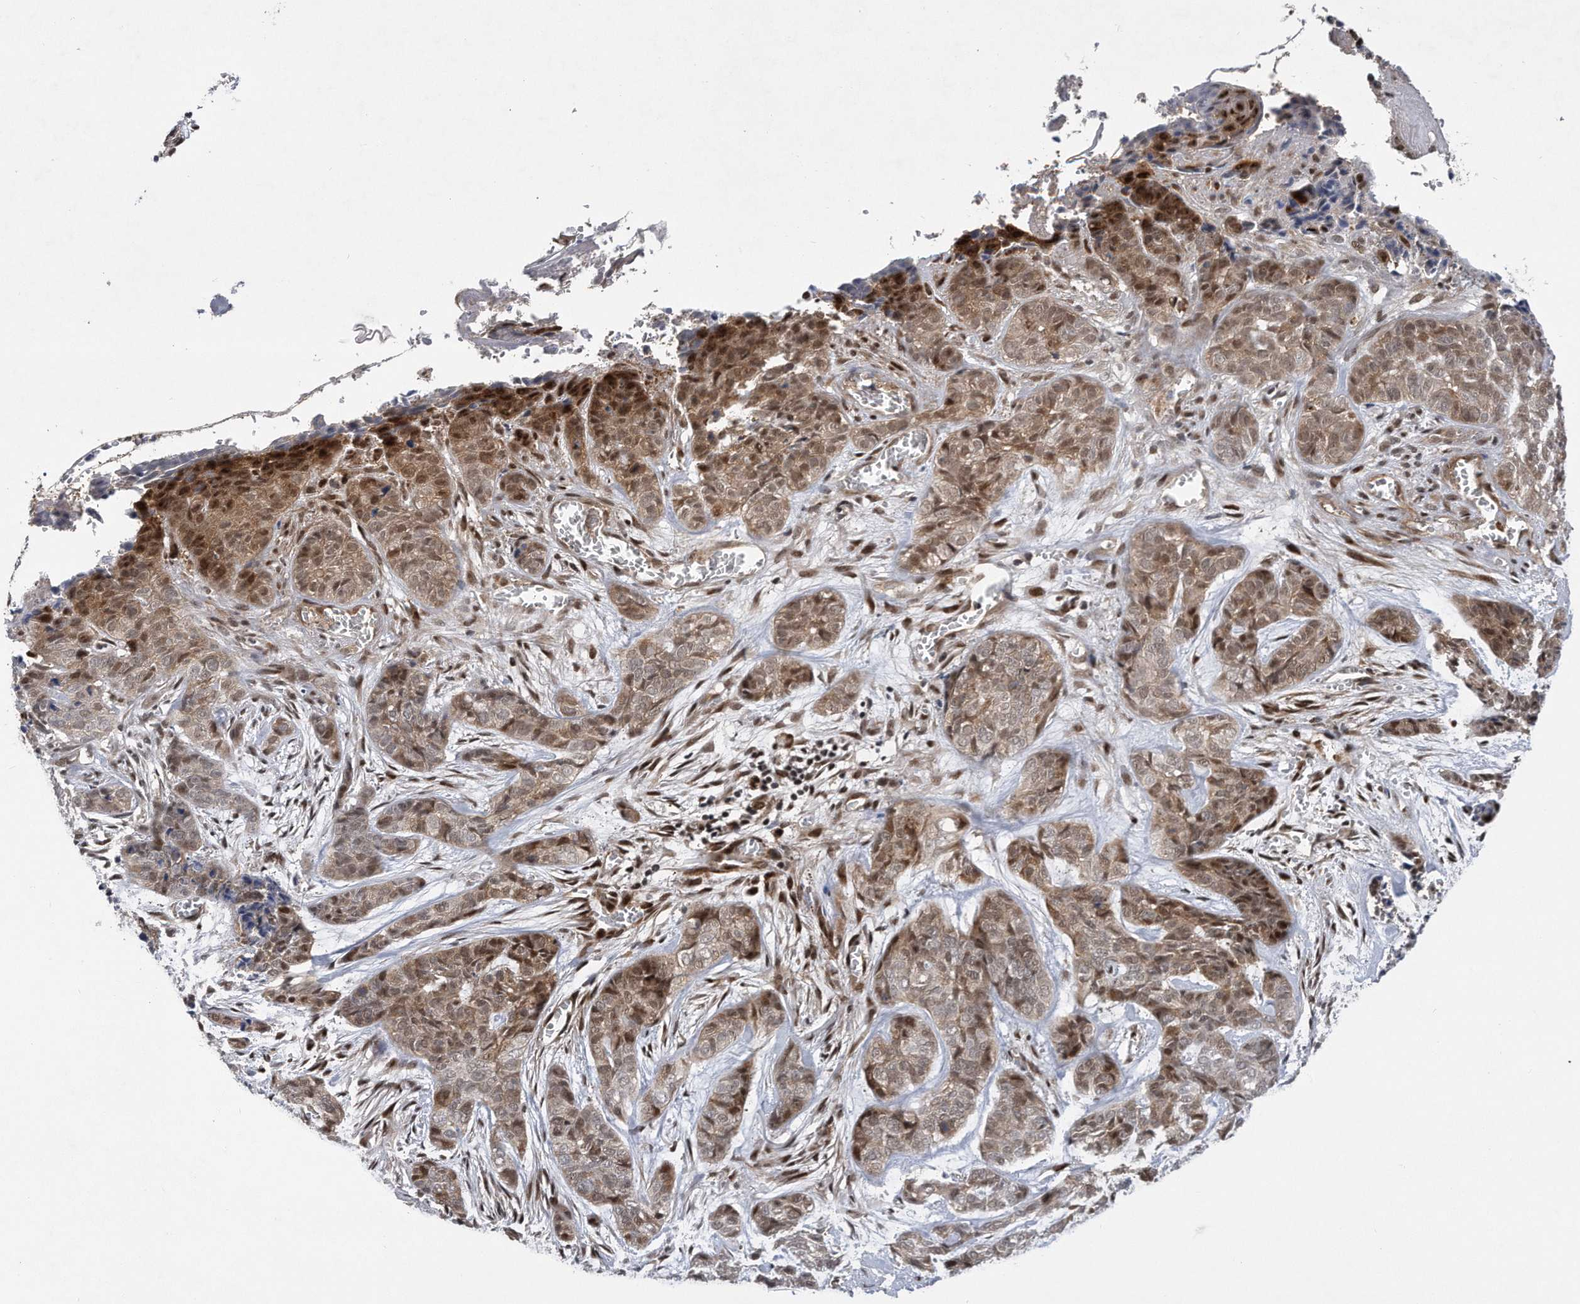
{"staining": {"intensity": "moderate", "quantity": ">75%", "location": "cytoplasmic/membranous,nuclear"}, "tissue": "skin cancer", "cell_type": "Tumor cells", "image_type": "cancer", "snomed": [{"axis": "morphology", "description": "Basal cell carcinoma"}, {"axis": "topography", "description": "Skin"}], "caption": "Immunohistochemical staining of basal cell carcinoma (skin) demonstrates medium levels of moderate cytoplasmic/membranous and nuclear protein staining in about >75% of tumor cells.", "gene": "RWDD2A", "patient": {"sex": "female", "age": 64}}